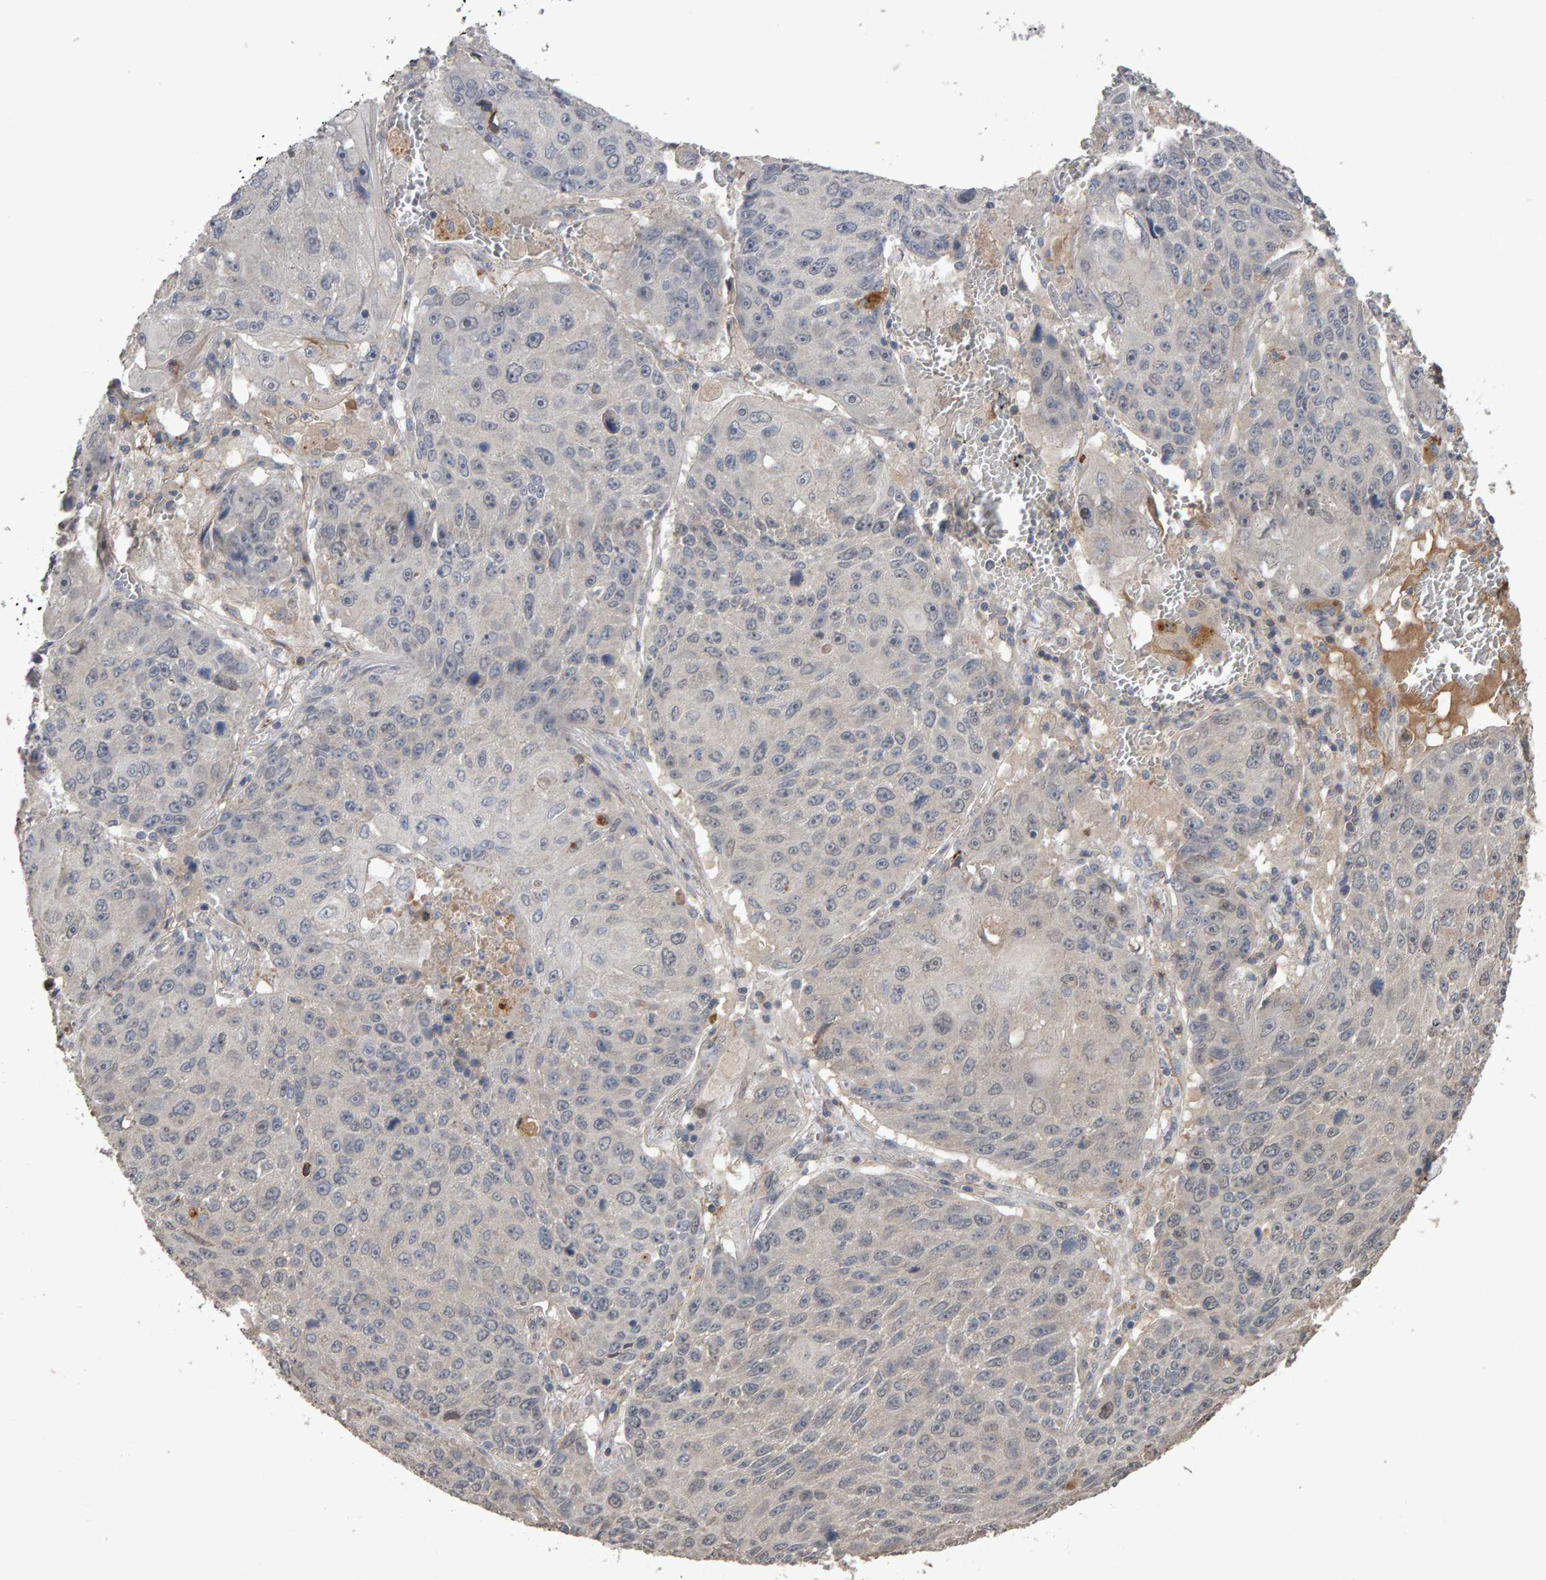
{"staining": {"intensity": "negative", "quantity": "none", "location": "none"}, "tissue": "lung cancer", "cell_type": "Tumor cells", "image_type": "cancer", "snomed": [{"axis": "morphology", "description": "Squamous cell carcinoma, NOS"}, {"axis": "topography", "description": "Lung"}], "caption": "High power microscopy histopathology image of an immunohistochemistry (IHC) image of lung cancer, revealing no significant expression in tumor cells.", "gene": "COASY", "patient": {"sex": "male", "age": 61}}